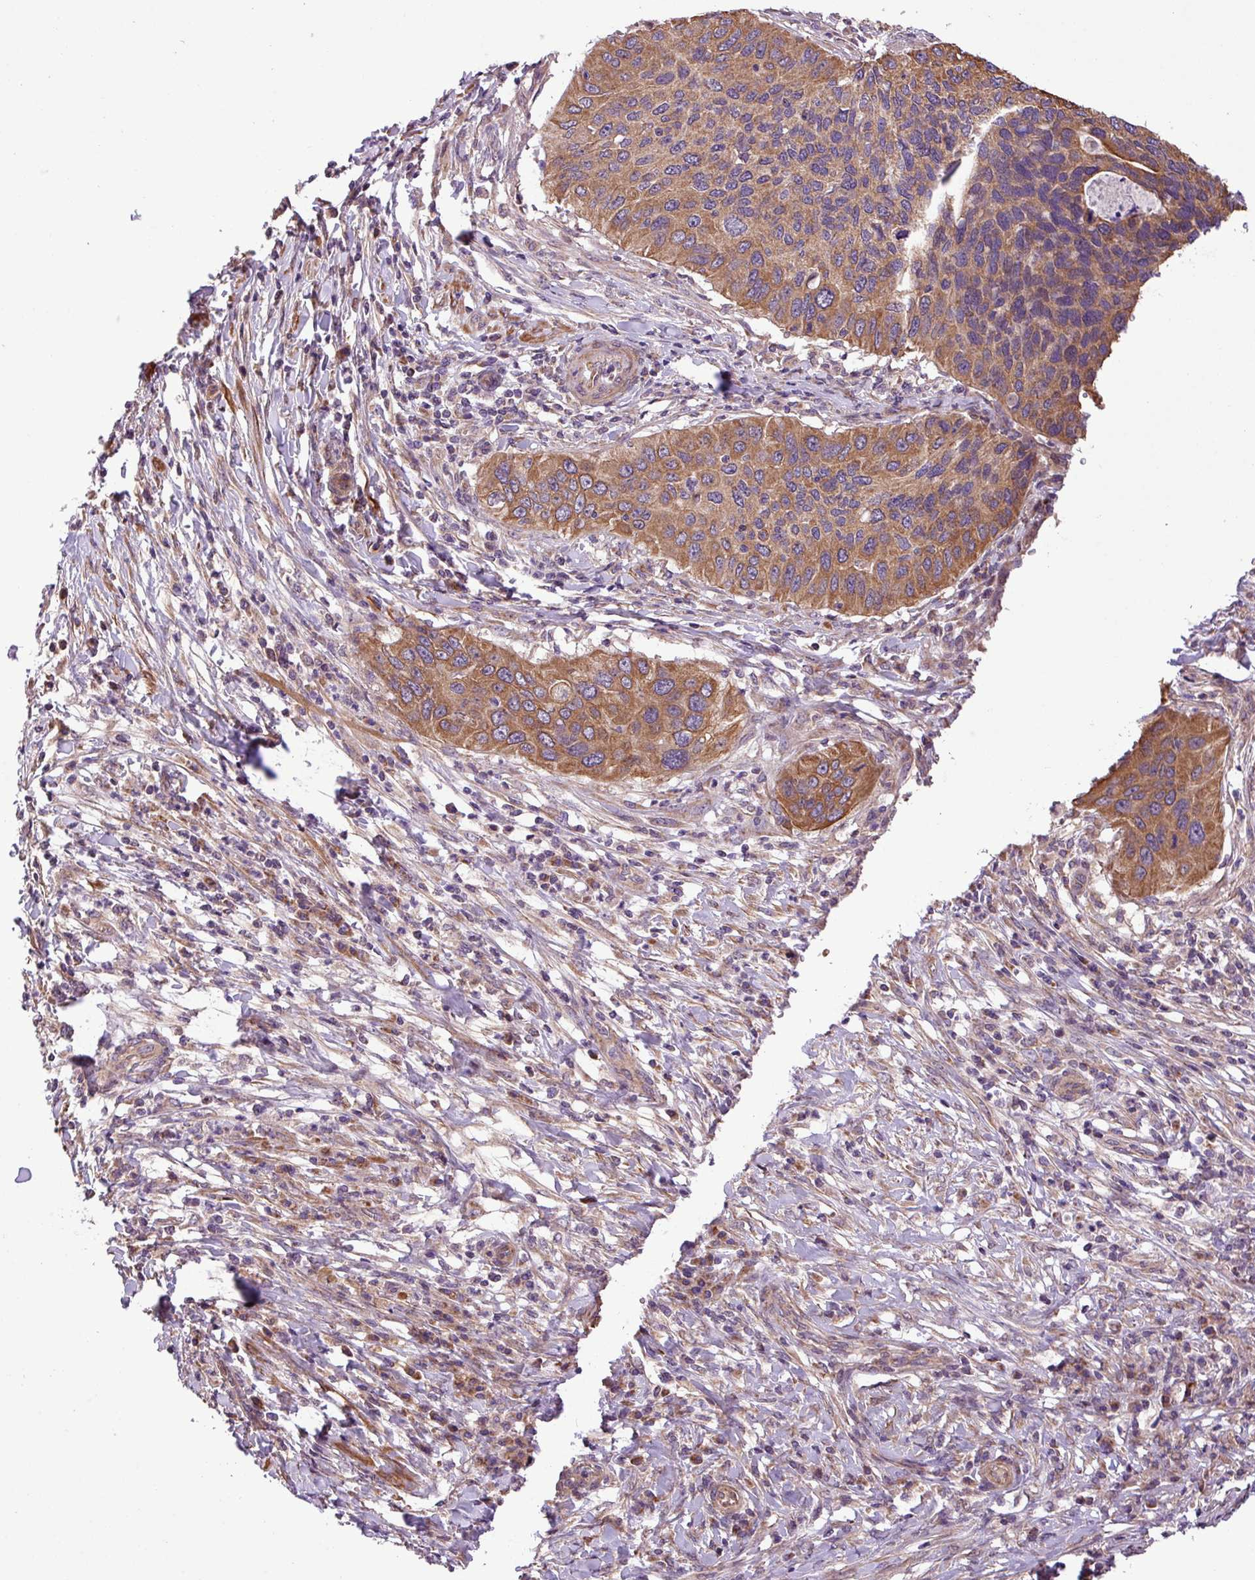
{"staining": {"intensity": "moderate", "quantity": ">75%", "location": "cytoplasmic/membranous"}, "tissue": "cervical cancer", "cell_type": "Tumor cells", "image_type": "cancer", "snomed": [{"axis": "morphology", "description": "Squamous cell carcinoma, NOS"}, {"axis": "topography", "description": "Cervix"}], "caption": "An image showing moderate cytoplasmic/membranous expression in approximately >75% of tumor cells in cervical cancer (squamous cell carcinoma), as visualized by brown immunohistochemical staining.", "gene": "TIMM10B", "patient": {"sex": "female", "age": 38}}